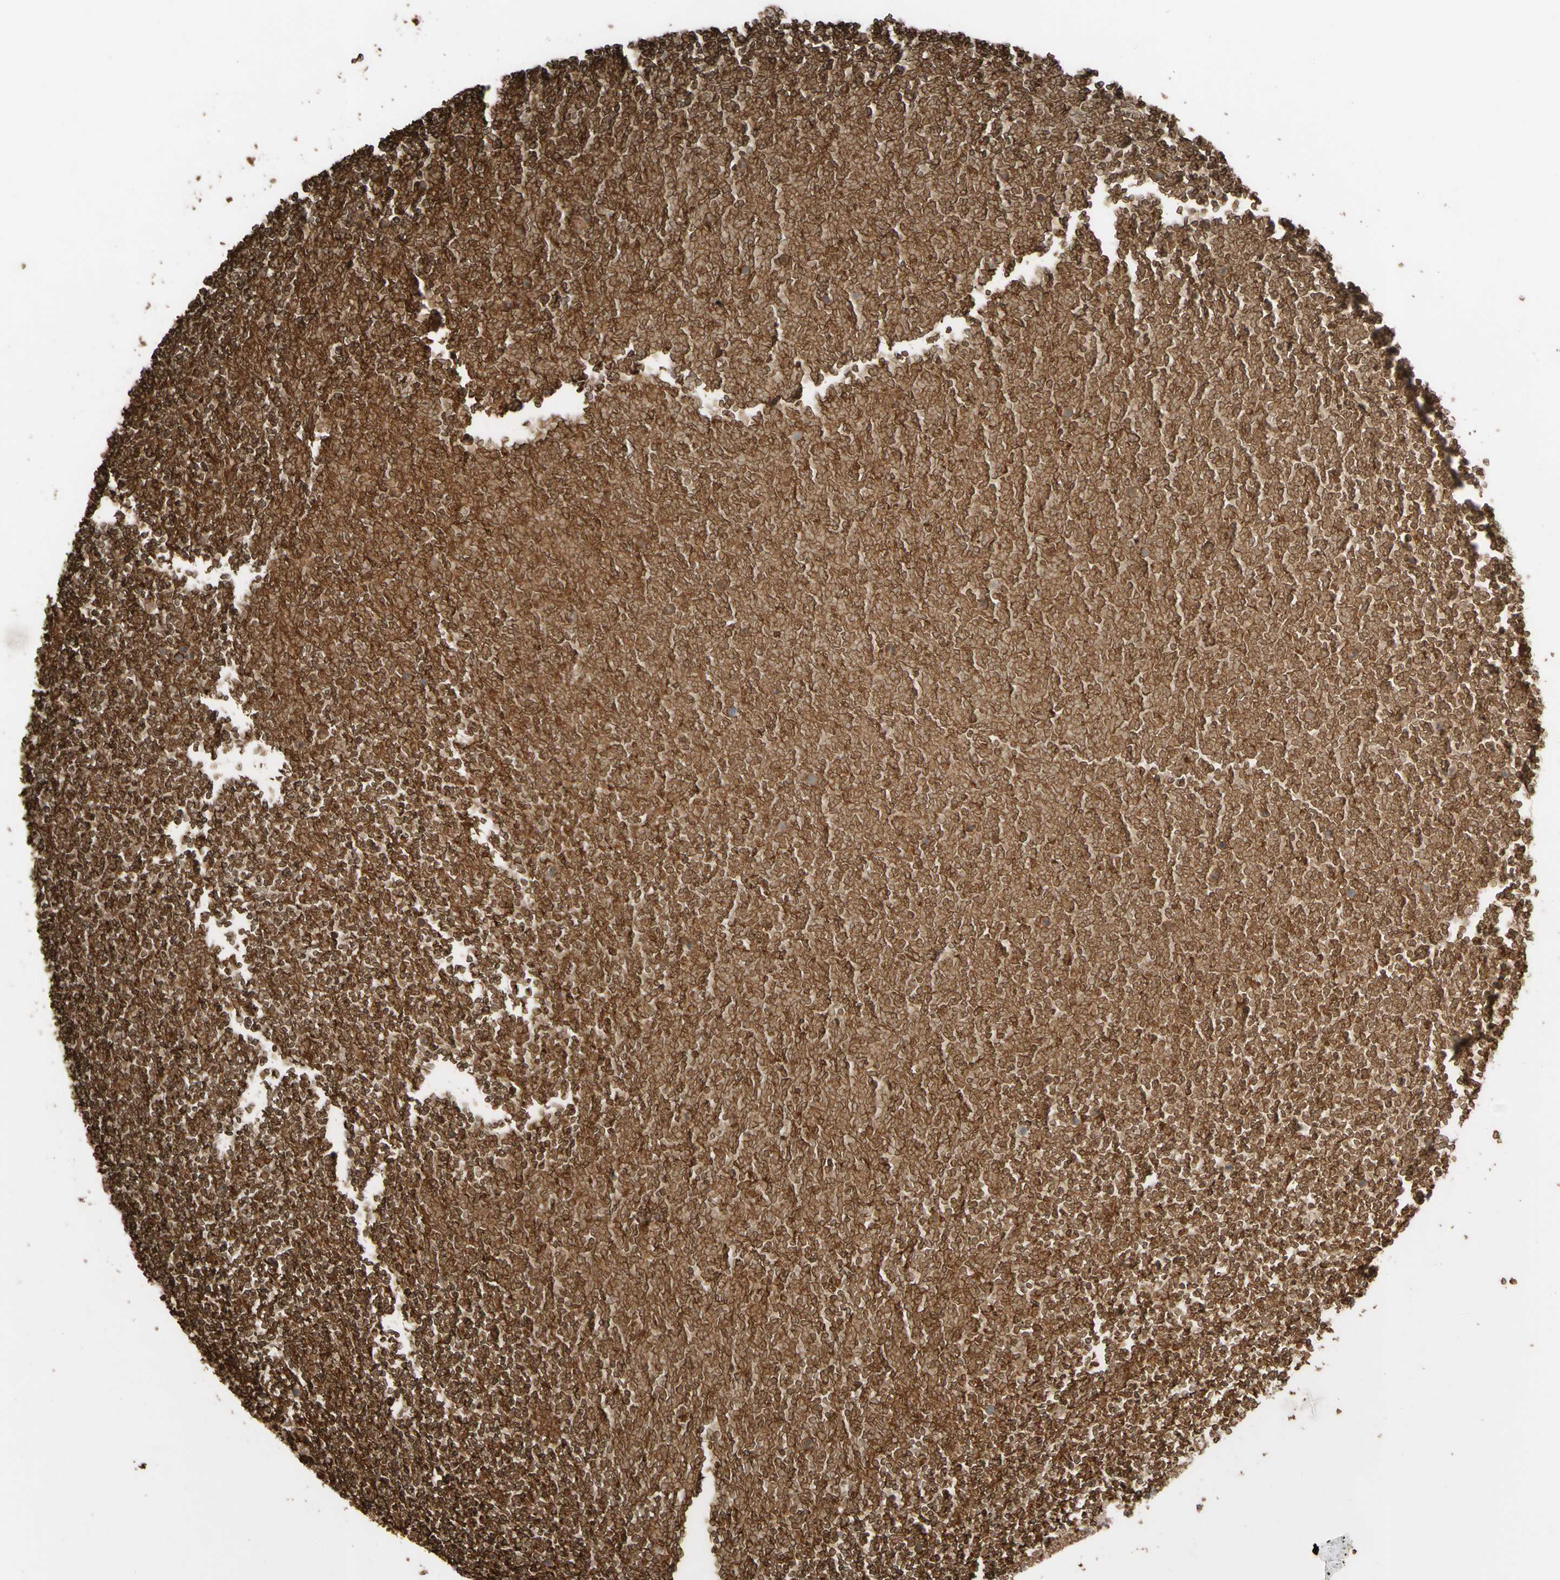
{"staining": {"intensity": "strong", "quantity": ">75%", "location": "cytoplasmic/membranous"}, "tissue": "urothelial cancer", "cell_type": "Tumor cells", "image_type": "cancer", "snomed": [{"axis": "morphology", "description": "Urothelial carcinoma, Low grade"}, {"axis": "topography", "description": "Urinary bladder"}], "caption": "IHC (DAB) staining of urothelial cancer exhibits strong cytoplasmic/membranous protein positivity in approximately >75% of tumor cells.", "gene": "RIOK2", "patient": {"sex": "male", "age": 78}}